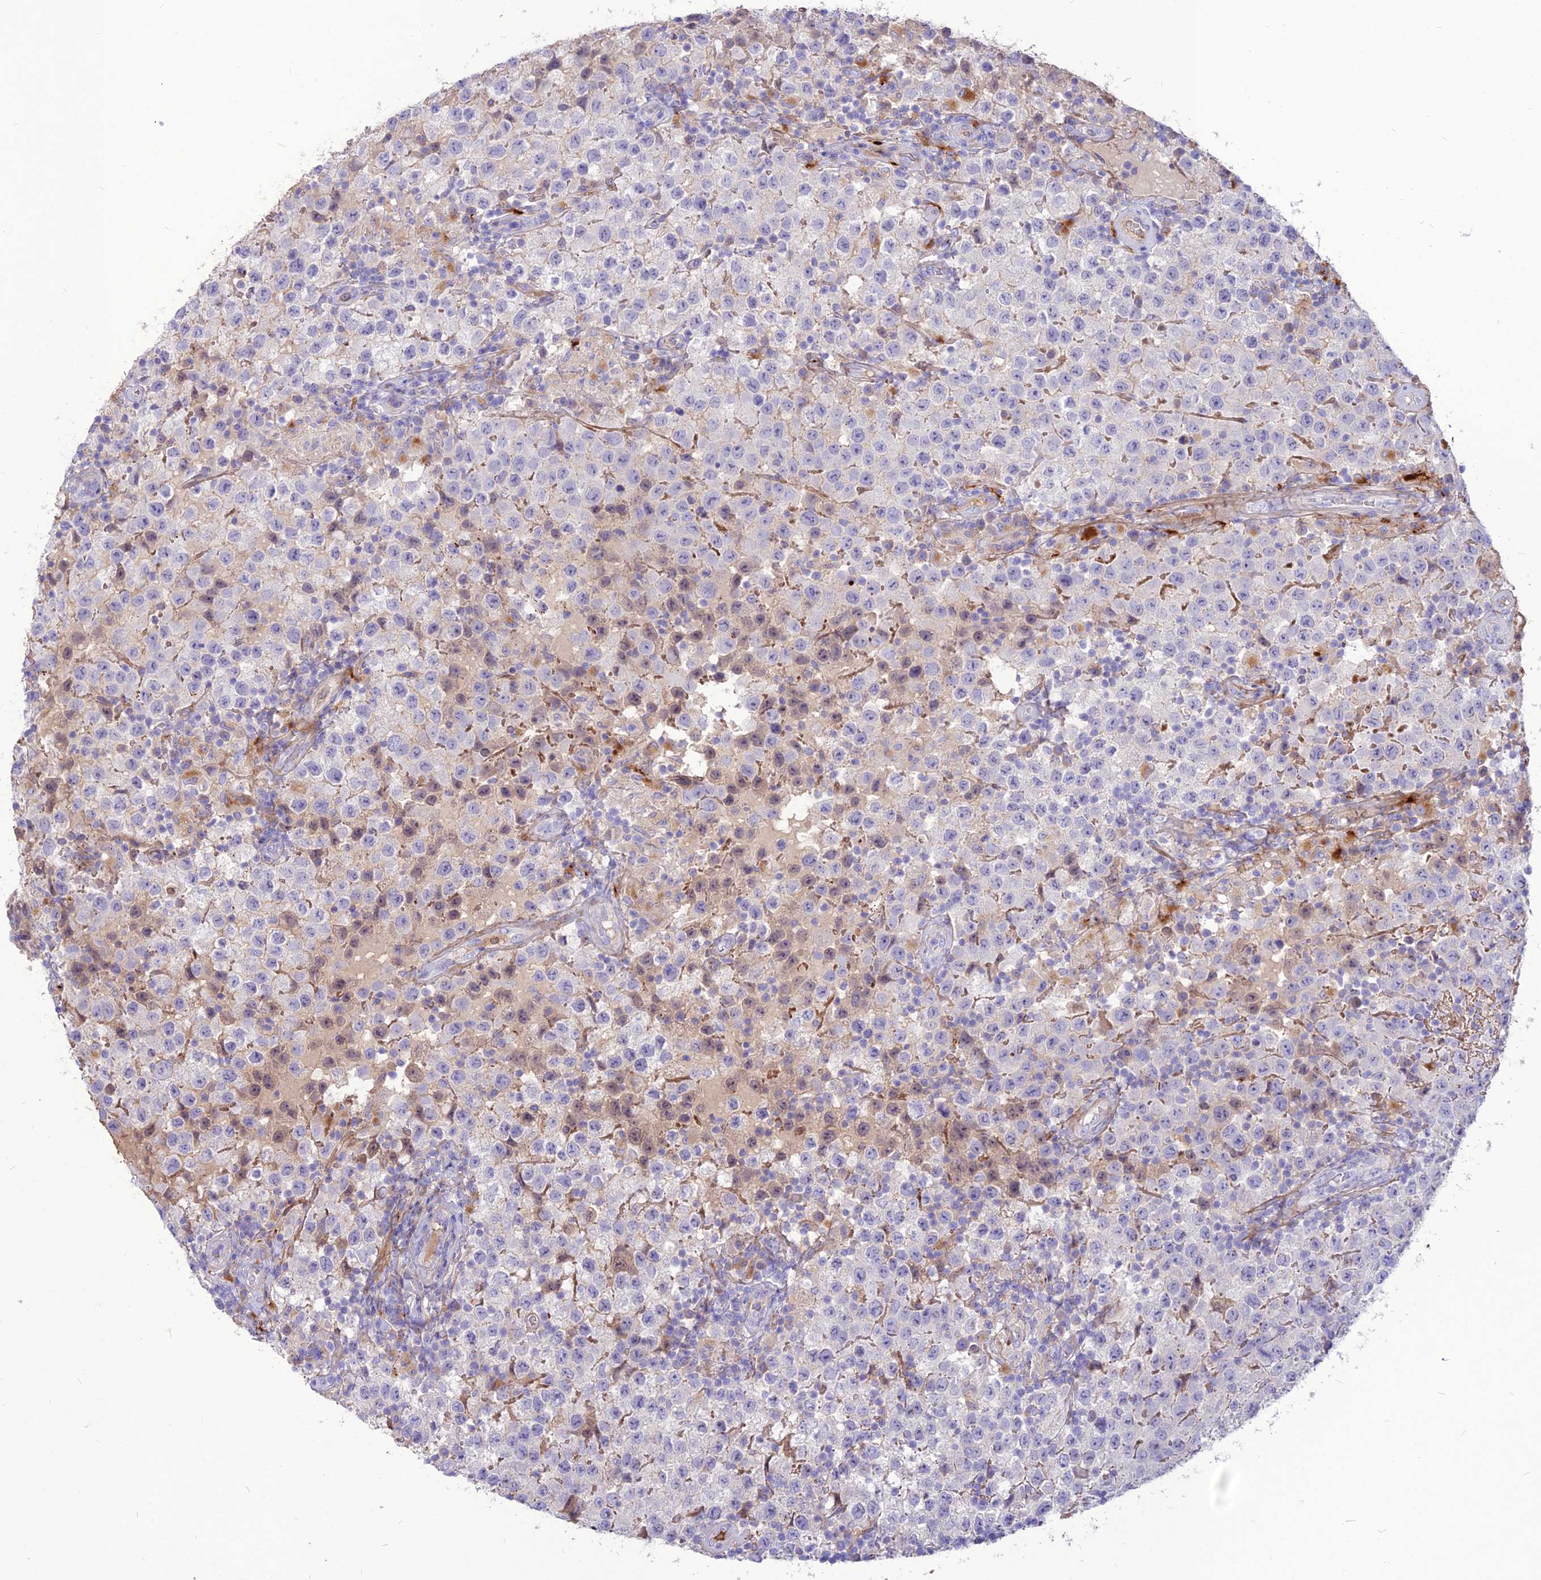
{"staining": {"intensity": "negative", "quantity": "none", "location": "none"}, "tissue": "testis cancer", "cell_type": "Tumor cells", "image_type": "cancer", "snomed": [{"axis": "morphology", "description": "Seminoma, NOS"}, {"axis": "morphology", "description": "Carcinoma, Embryonal, NOS"}, {"axis": "topography", "description": "Testis"}], "caption": "The photomicrograph displays no staining of tumor cells in embryonal carcinoma (testis). Nuclei are stained in blue.", "gene": "RIMOC1", "patient": {"sex": "male", "age": 41}}